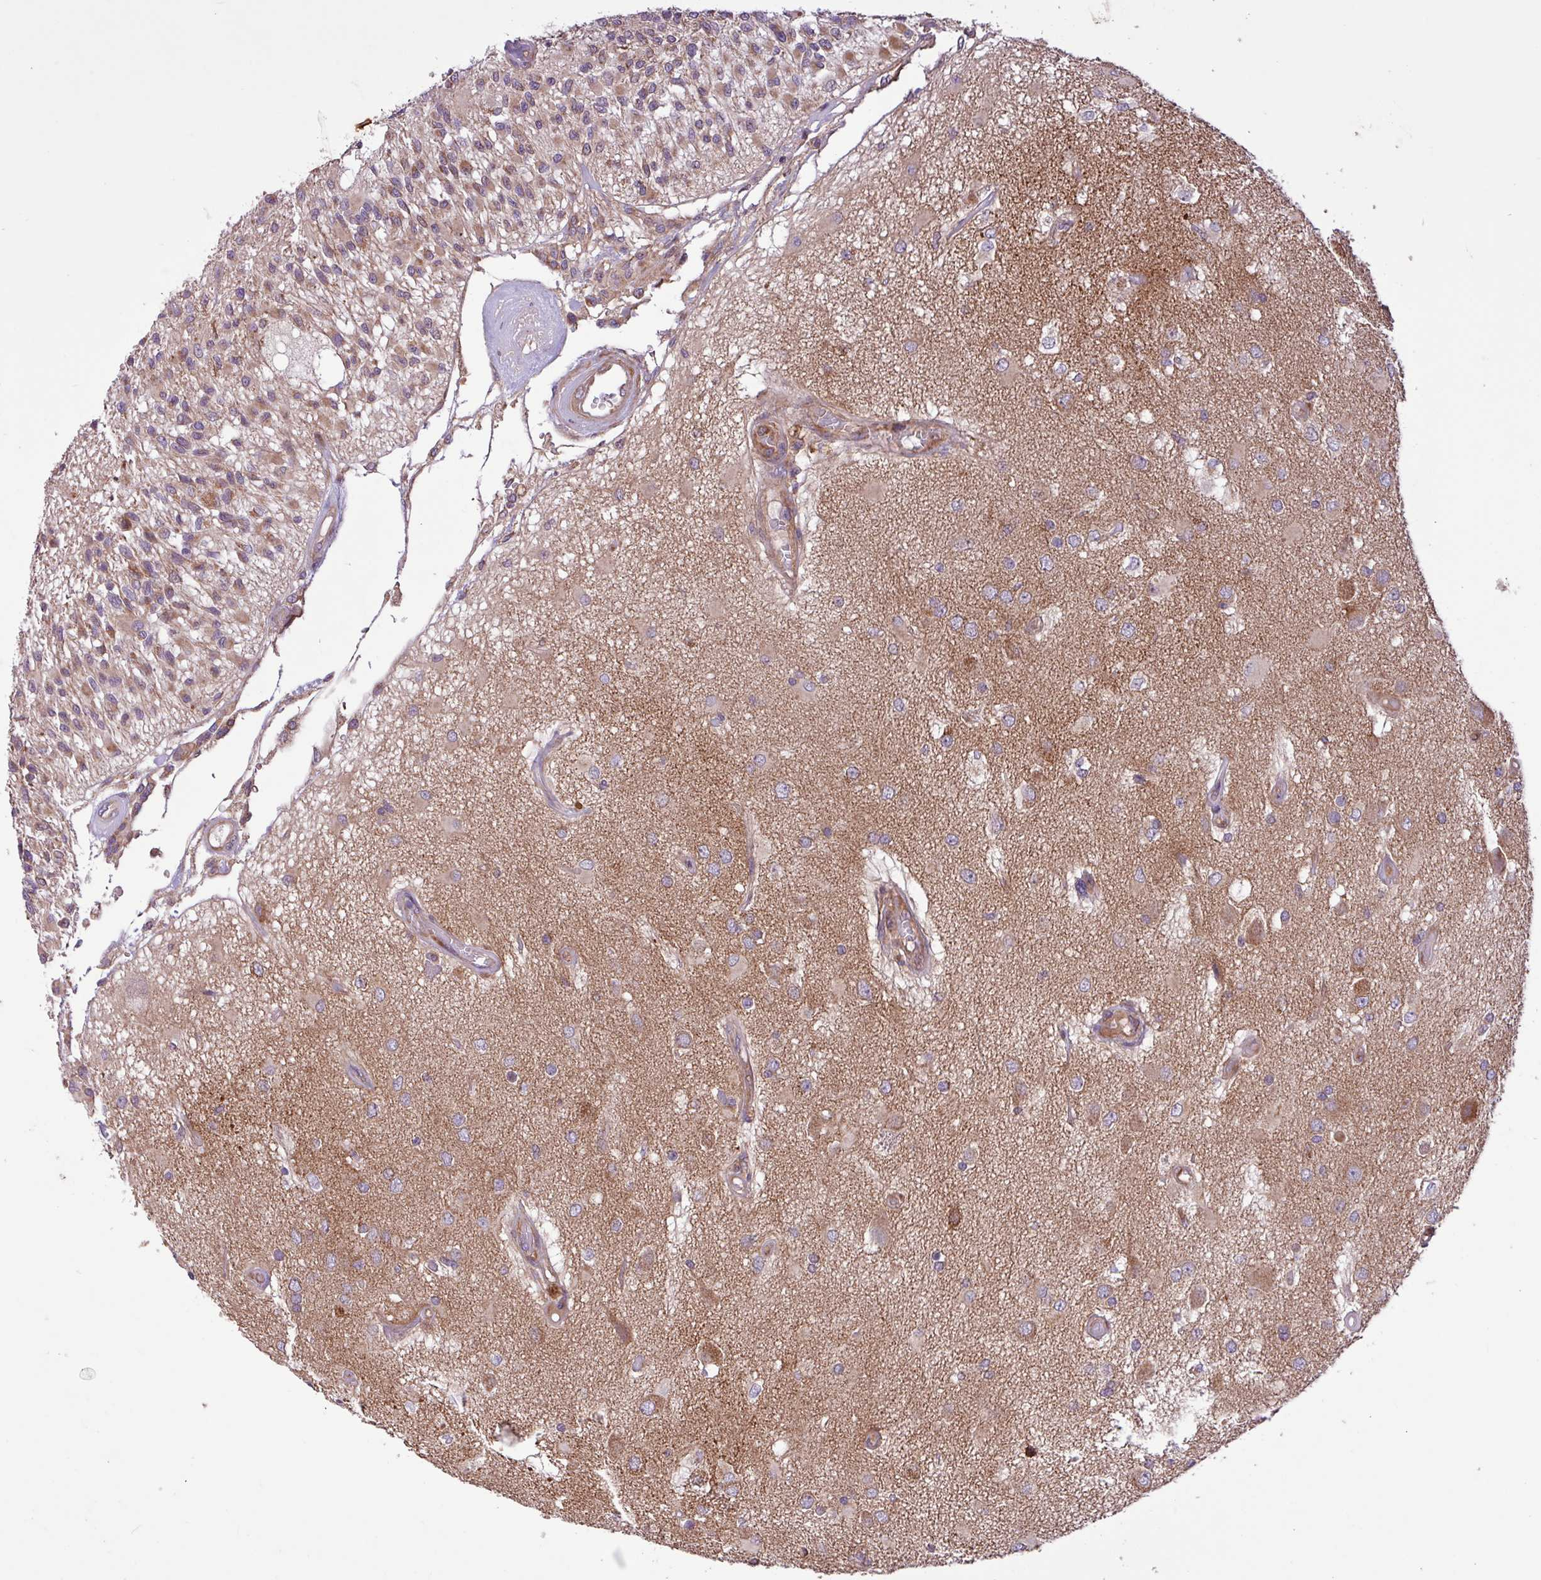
{"staining": {"intensity": "weak", "quantity": ">75%", "location": "cytoplasmic/membranous"}, "tissue": "glioma", "cell_type": "Tumor cells", "image_type": "cancer", "snomed": [{"axis": "morphology", "description": "Glioma, malignant, High grade"}, {"axis": "morphology", "description": "Glioblastoma, NOS"}, {"axis": "topography", "description": "Brain"}], "caption": "A brown stain labels weak cytoplasmic/membranous positivity of a protein in human glioma tumor cells.", "gene": "TIMM10B", "patient": {"sex": "male", "age": 60}}